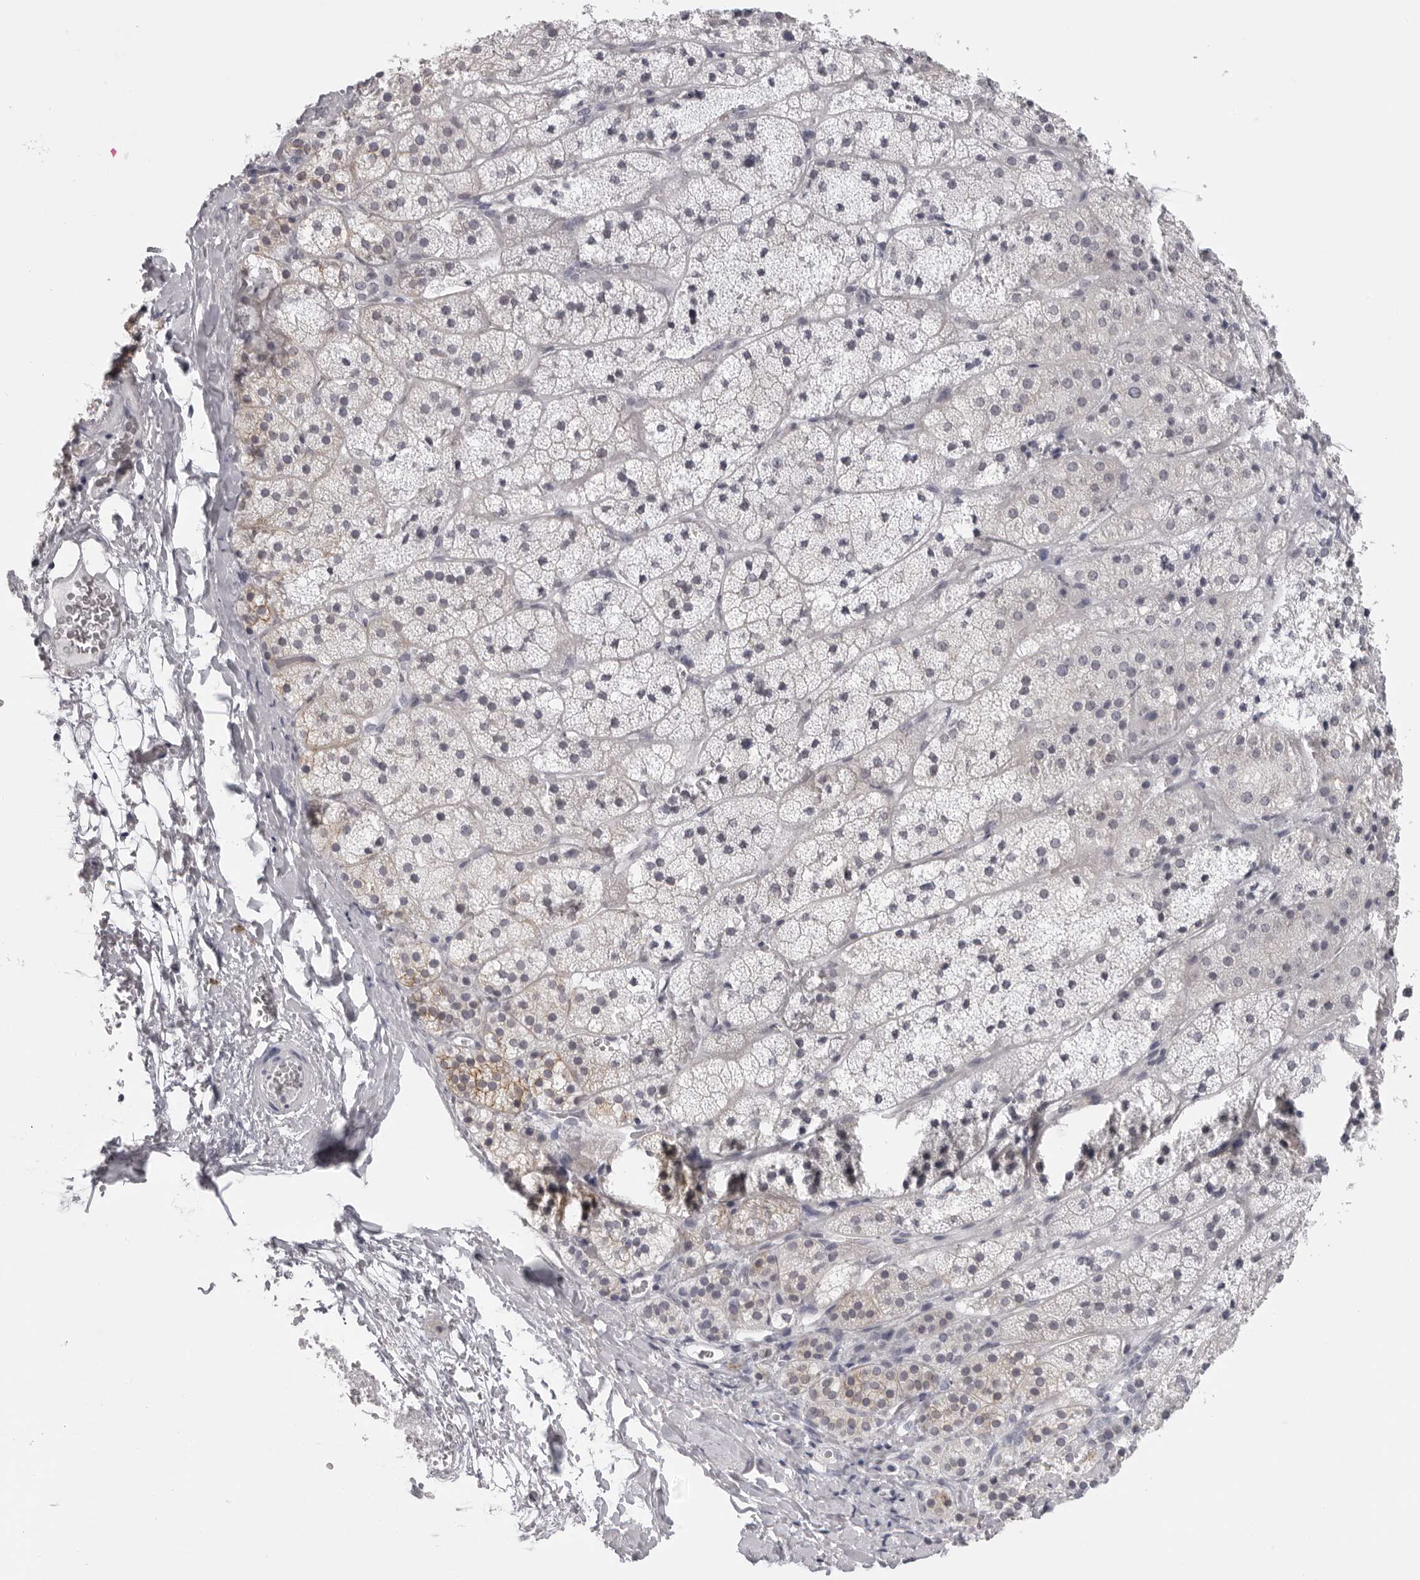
{"staining": {"intensity": "weak", "quantity": "<25%", "location": "cytoplasmic/membranous"}, "tissue": "adrenal gland", "cell_type": "Glandular cells", "image_type": "normal", "snomed": [{"axis": "morphology", "description": "Normal tissue, NOS"}, {"axis": "topography", "description": "Adrenal gland"}], "caption": "Glandular cells are negative for protein expression in normal human adrenal gland. (Brightfield microscopy of DAB IHC at high magnification).", "gene": "DNALI1", "patient": {"sex": "female", "age": 44}}